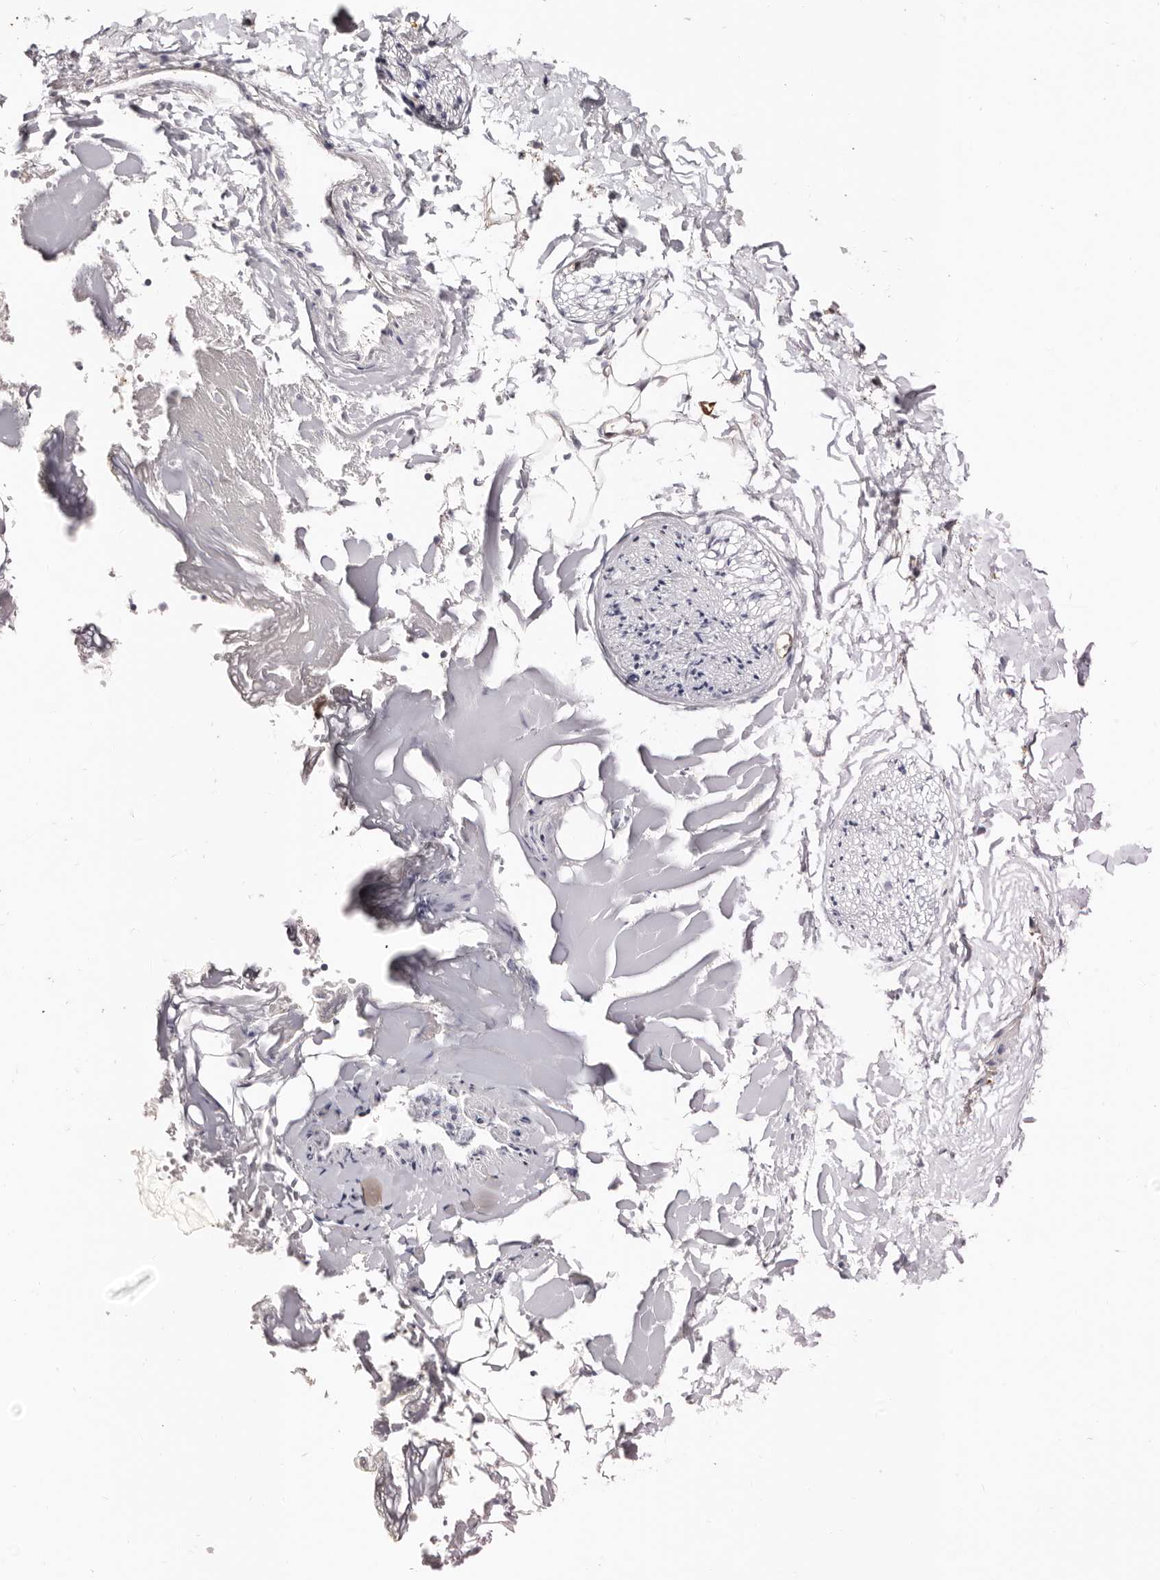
{"staining": {"intensity": "weak", "quantity": ">75%", "location": "cytoplasmic/membranous"}, "tissue": "adipose tissue", "cell_type": "Adipocytes", "image_type": "normal", "snomed": [{"axis": "morphology", "description": "Normal tissue, NOS"}, {"axis": "morphology", "description": "Adenocarcinoma, NOS"}, {"axis": "topography", "description": "Smooth muscle"}, {"axis": "topography", "description": "Colon"}], "caption": "An immunohistochemistry image of unremarkable tissue is shown. Protein staining in brown labels weak cytoplasmic/membranous positivity in adipose tissue within adipocytes.", "gene": "LAP3", "patient": {"sex": "male", "age": 14}}